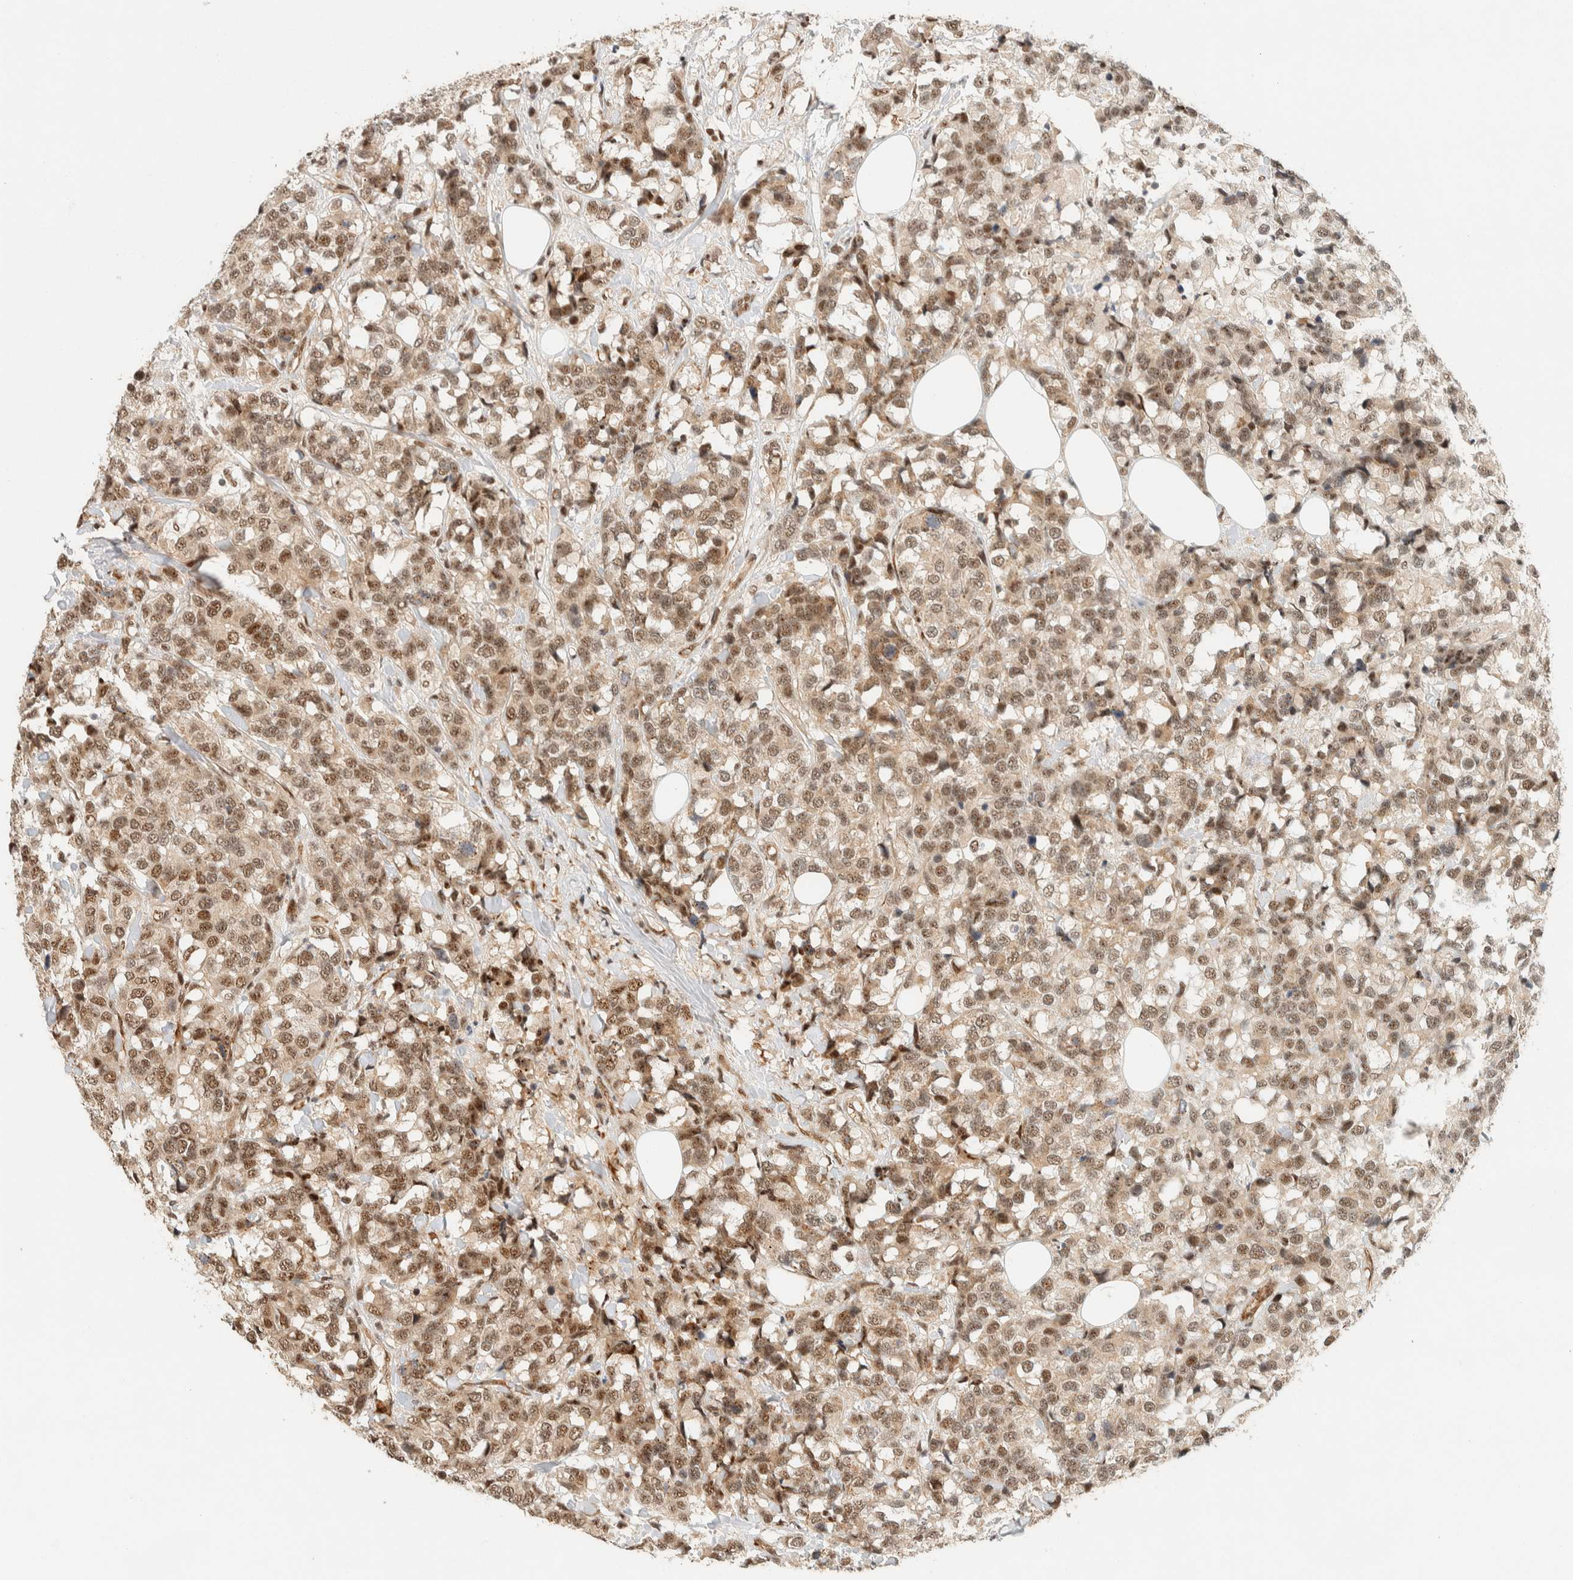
{"staining": {"intensity": "moderate", "quantity": ">75%", "location": "nuclear"}, "tissue": "breast cancer", "cell_type": "Tumor cells", "image_type": "cancer", "snomed": [{"axis": "morphology", "description": "Lobular carcinoma"}, {"axis": "topography", "description": "Breast"}], "caption": "Moderate nuclear expression for a protein is seen in approximately >75% of tumor cells of lobular carcinoma (breast) using immunohistochemistry (IHC).", "gene": "SIK1", "patient": {"sex": "female", "age": 59}}